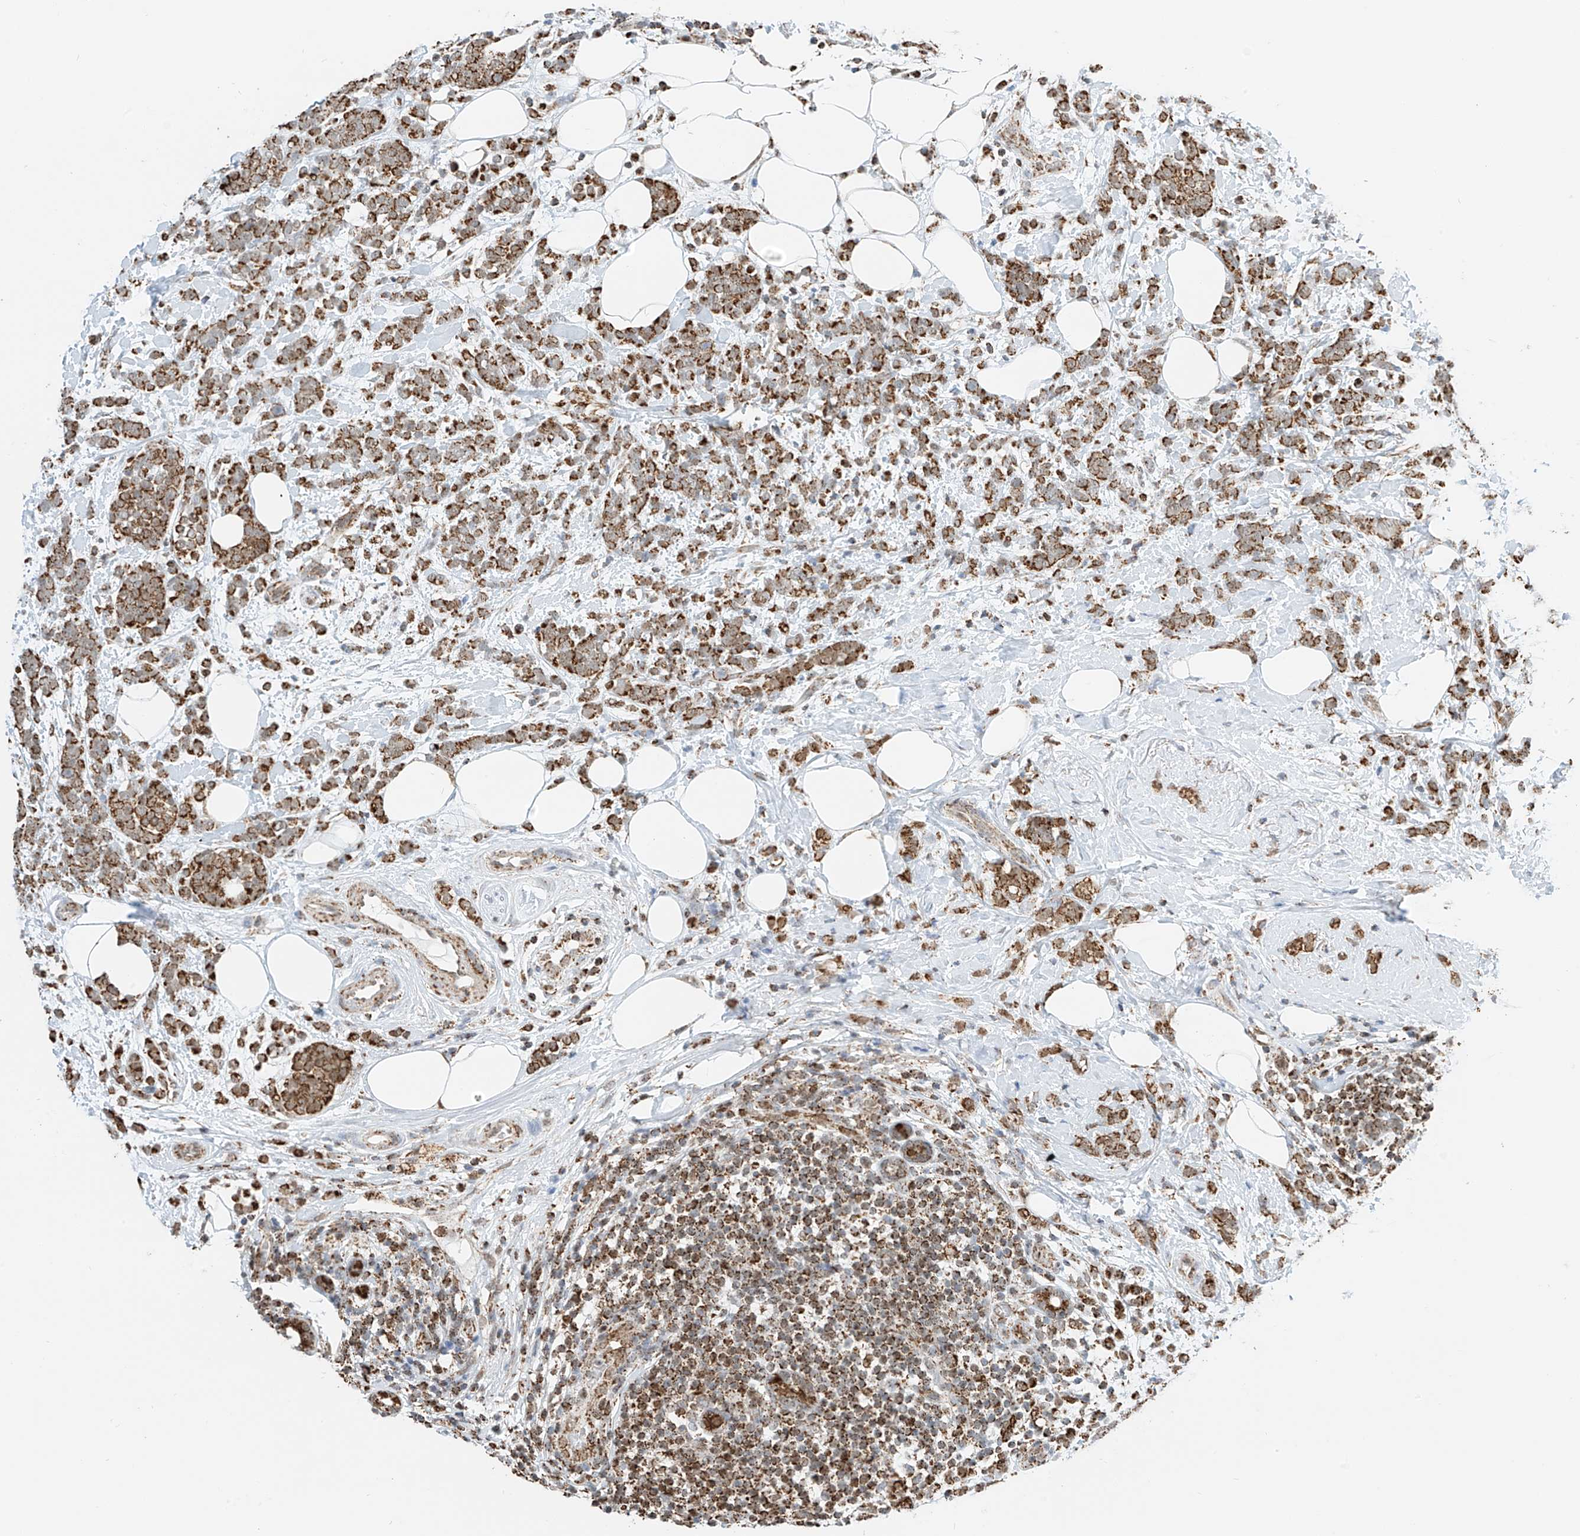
{"staining": {"intensity": "moderate", "quantity": ">75%", "location": "cytoplasmic/membranous"}, "tissue": "breast cancer", "cell_type": "Tumor cells", "image_type": "cancer", "snomed": [{"axis": "morphology", "description": "Lobular carcinoma"}, {"axis": "topography", "description": "Breast"}], "caption": "A medium amount of moderate cytoplasmic/membranous staining is appreciated in about >75% of tumor cells in breast cancer (lobular carcinoma) tissue. The staining was performed using DAB, with brown indicating positive protein expression. Nuclei are stained blue with hematoxylin.", "gene": "PPA2", "patient": {"sex": "female", "age": 58}}